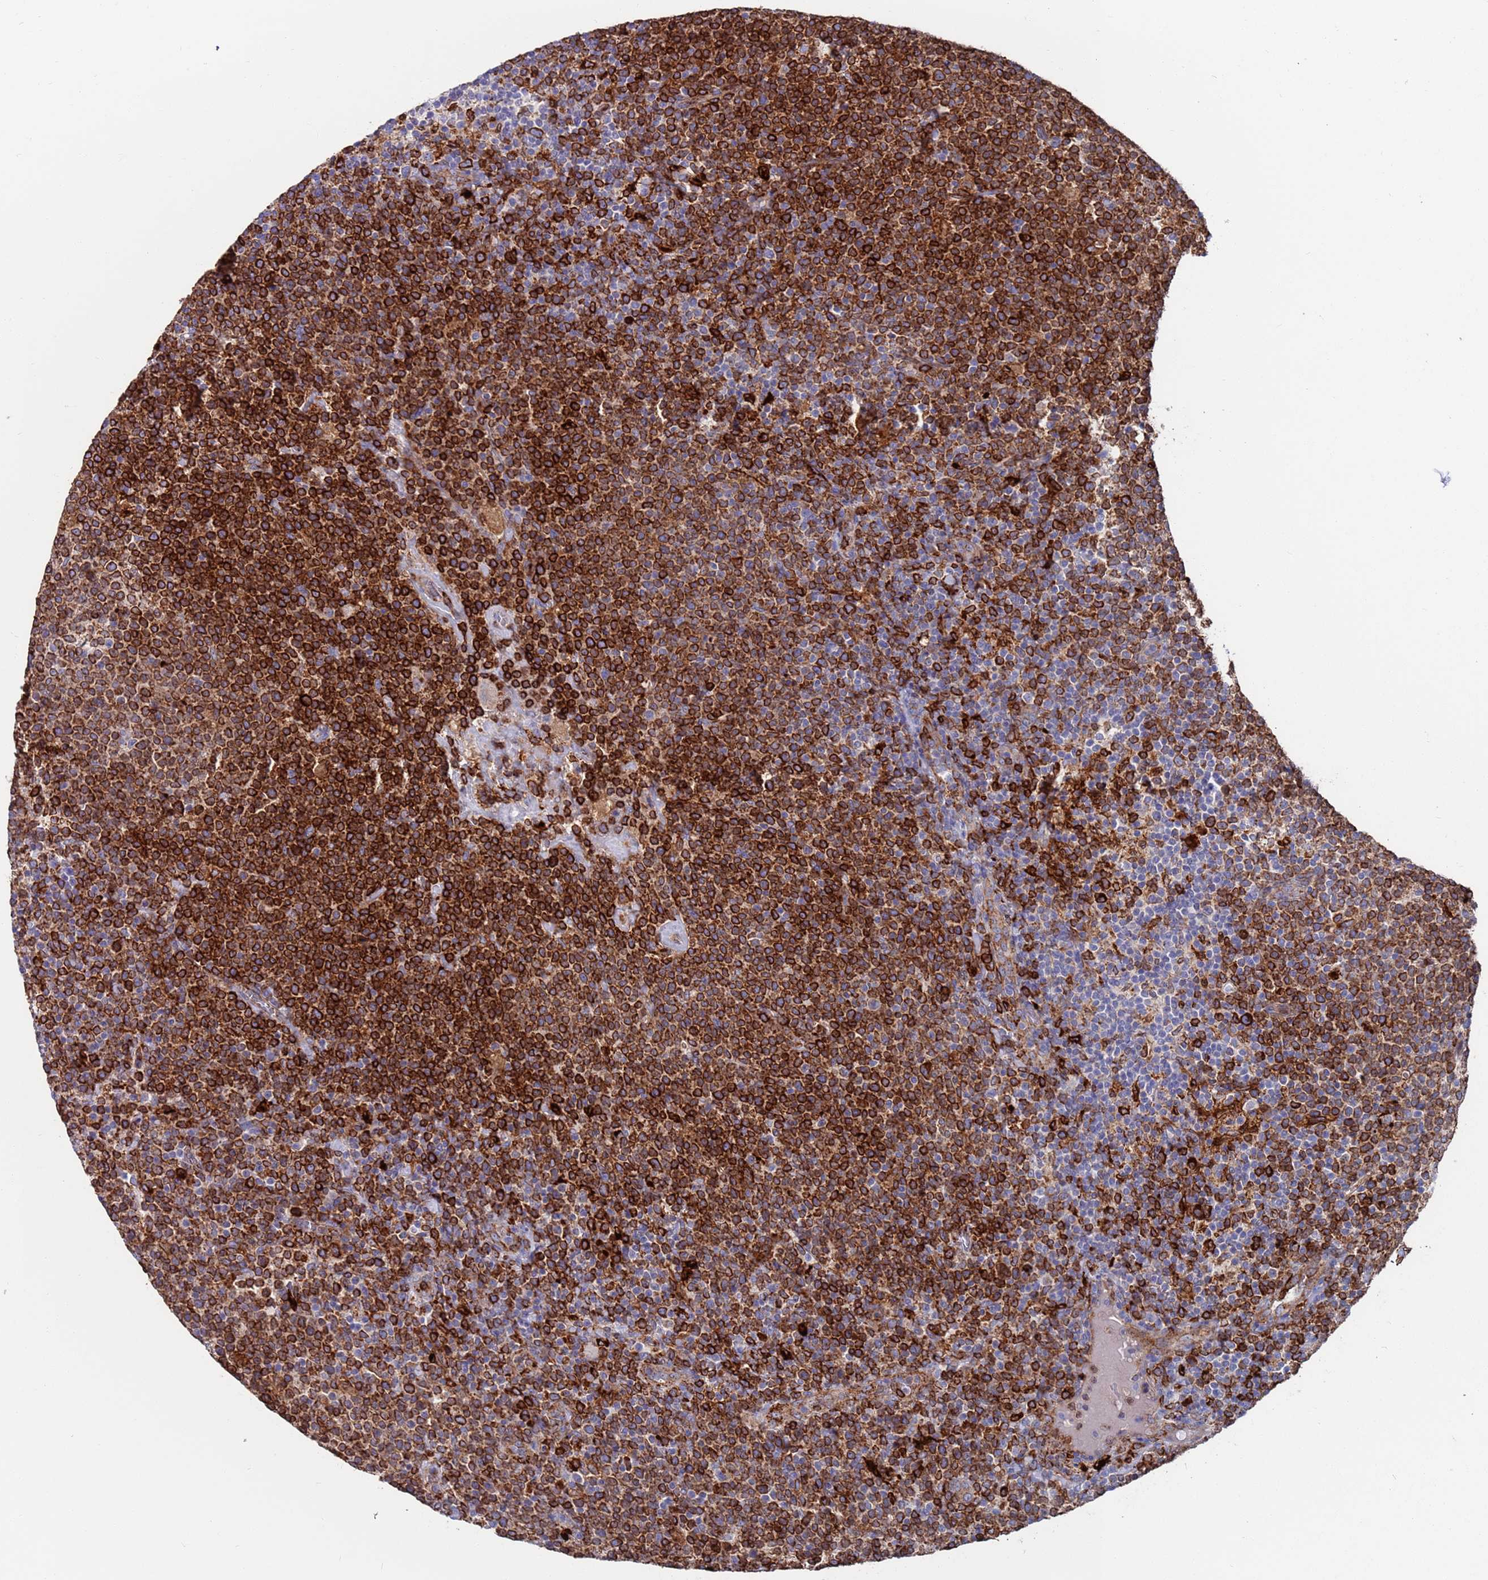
{"staining": {"intensity": "strong", "quantity": ">75%", "location": "cytoplasmic/membranous"}, "tissue": "lymphoma", "cell_type": "Tumor cells", "image_type": "cancer", "snomed": [{"axis": "morphology", "description": "Malignant lymphoma, non-Hodgkin's type, High grade"}, {"axis": "topography", "description": "Lymph node"}], "caption": "Protein expression analysis of lymphoma demonstrates strong cytoplasmic/membranous positivity in approximately >75% of tumor cells.", "gene": "GREB1L", "patient": {"sex": "male", "age": 61}}